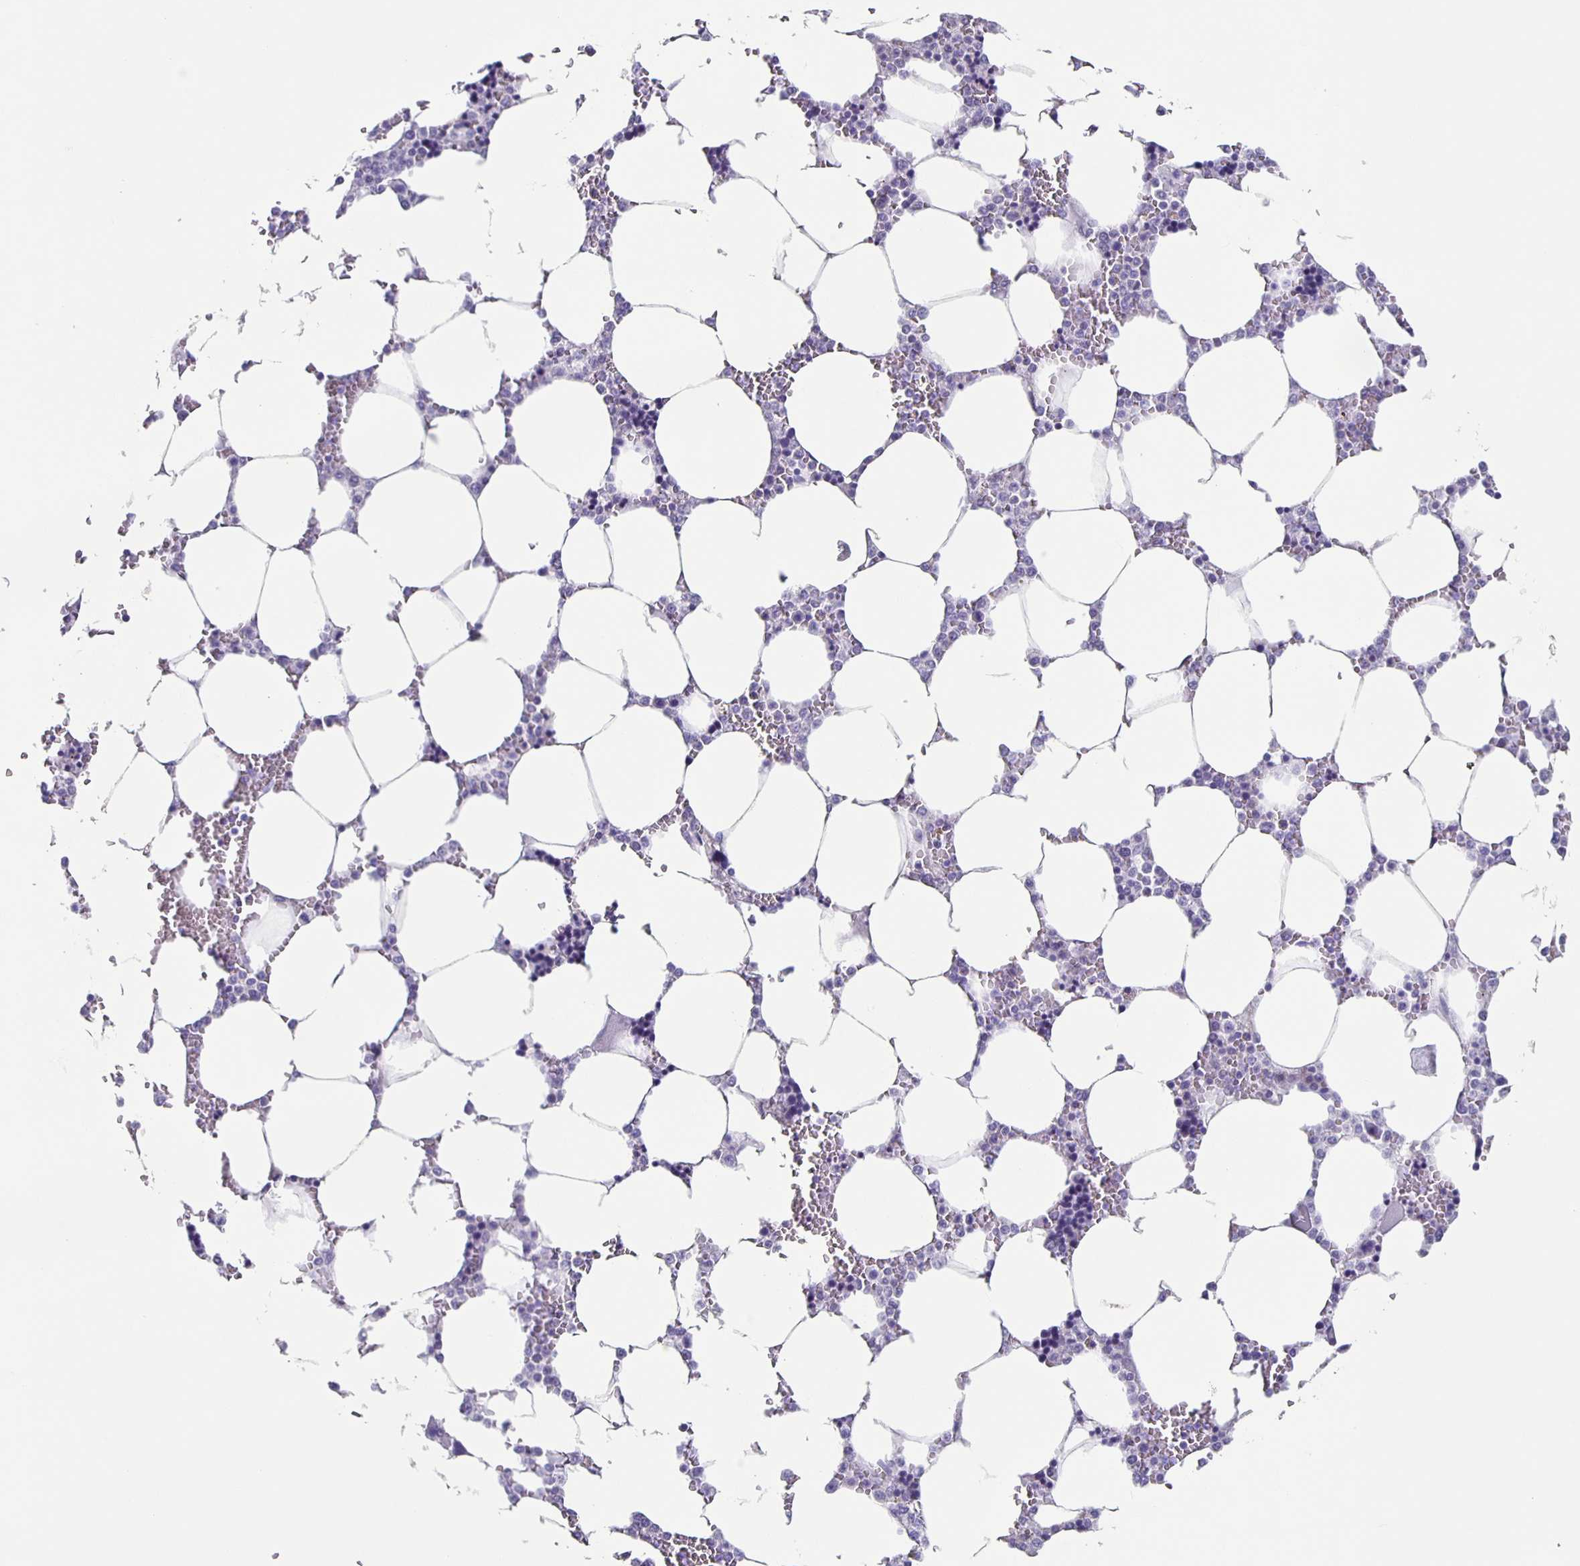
{"staining": {"intensity": "negative", "quantity": "none", "location": "none"}, "tissue": "bone marrow", "cell_type": "Hematopoietic cells", "image_type": "normal", "snomed": [{"axis": "morphology", "description": "Normal tissue, NOS"}, {"axis": "topography", "description": "Bone marrow"}], "caption": "Hematopoietic cells show no significant protein staining in unremarkable bone marrow. (DAB IHC with hematoxylin counter stain).", "gene": "TPPP", "patient": {"sex": "male", "age": 64}}